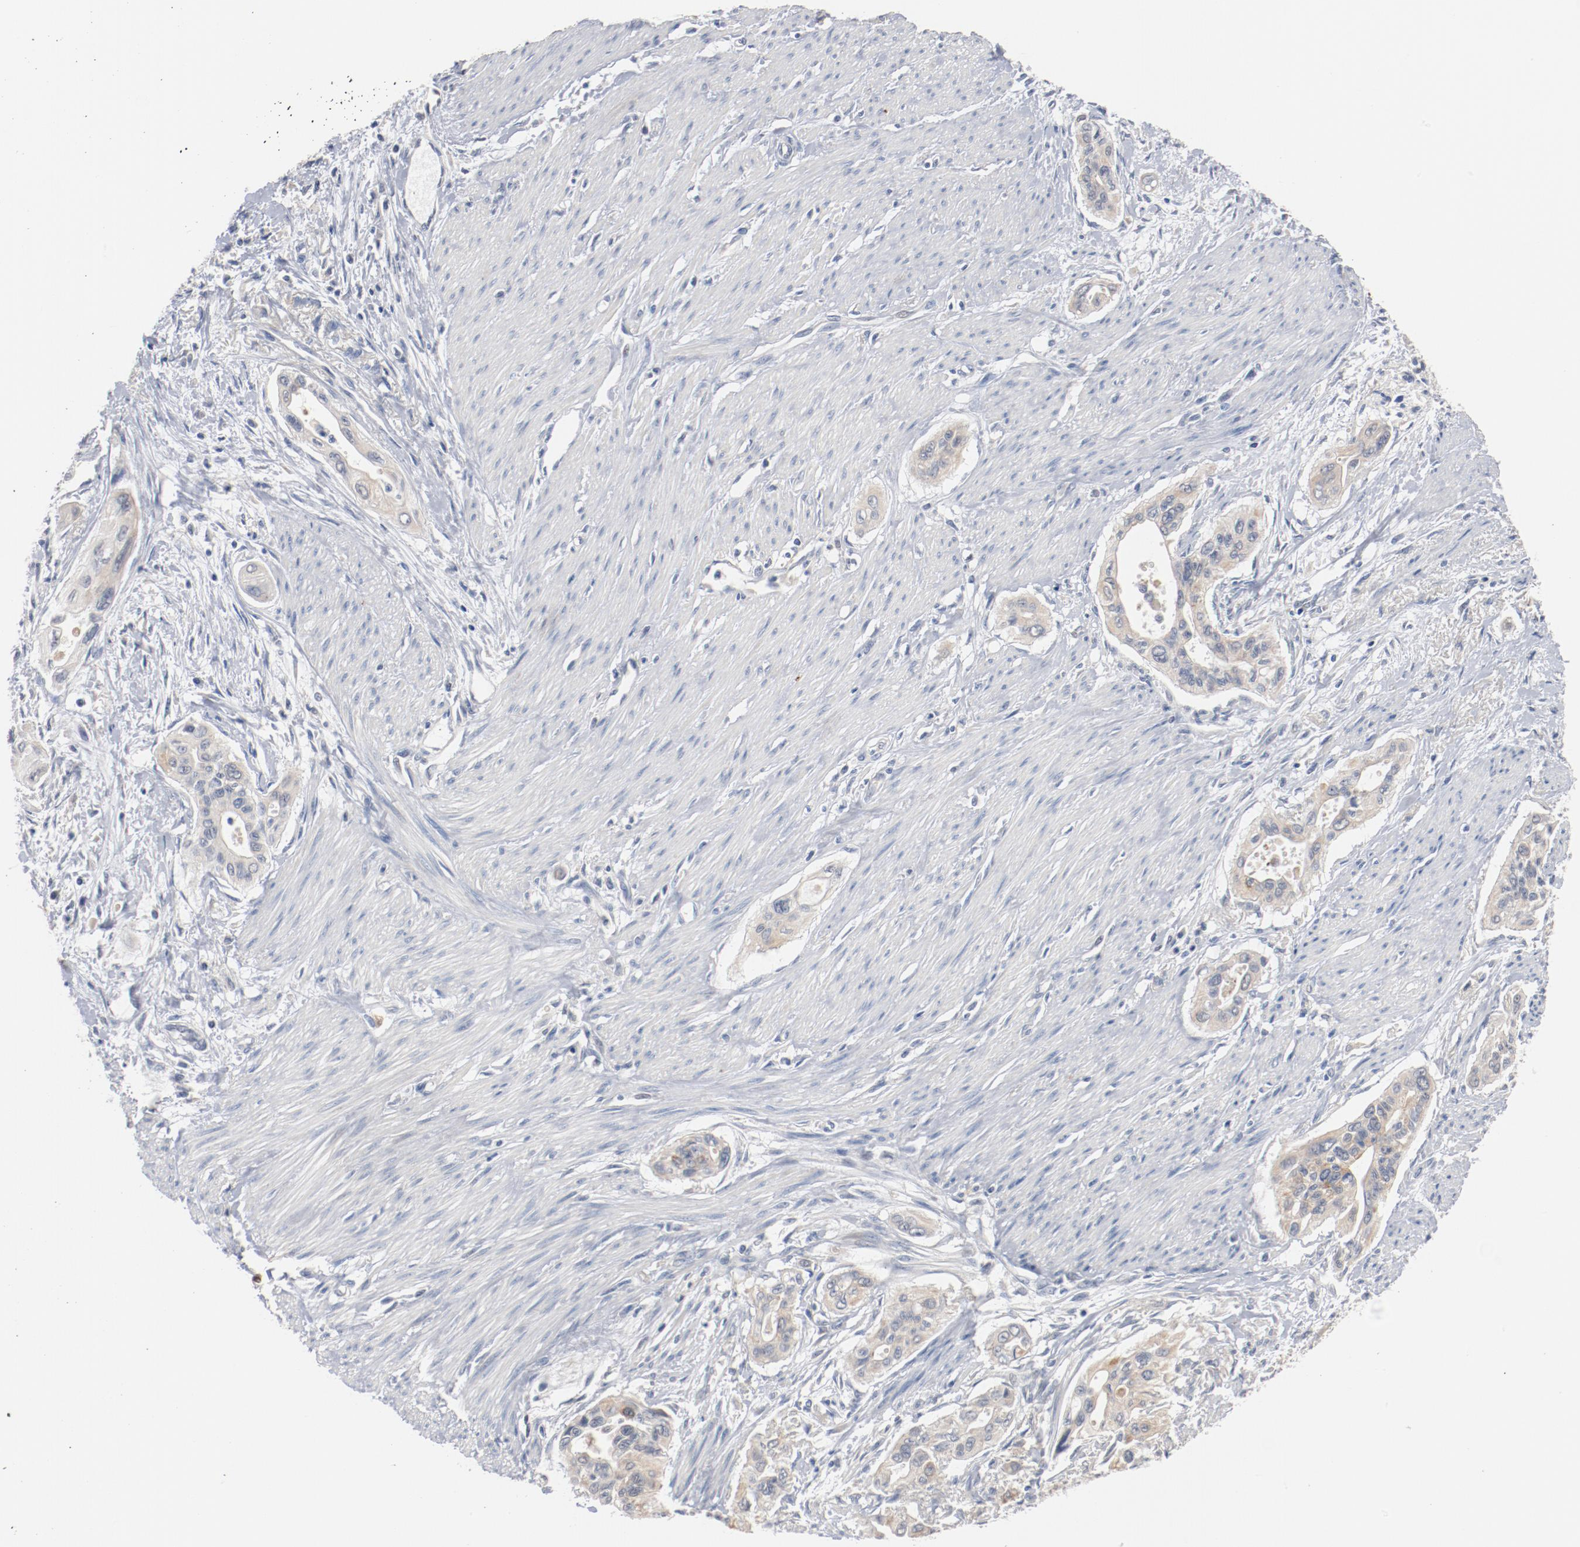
{"staining": {"intensity": "weak", "quantity": "25%-75%", "location": "cytoplasmic/membranous"}, "tissue": "pancreatic cancer", "cell_type": "Tumor cells", "image_type": "cancer", "snomed": [{"axis": "morphology", "description": "Adenocarcinoma, NOS"}, {"axis": "topography", "description": "Pancreas"}], "caption": "Immunohistochemistry image of human pancreatic cancer stained for a protein (brown), which shows low levels of weak cytoplasmic/membranous positivity in about 25%-75% of tumor cells.", "gene": "ERICH1", "patient": {"sex": "male", "age": 77}}